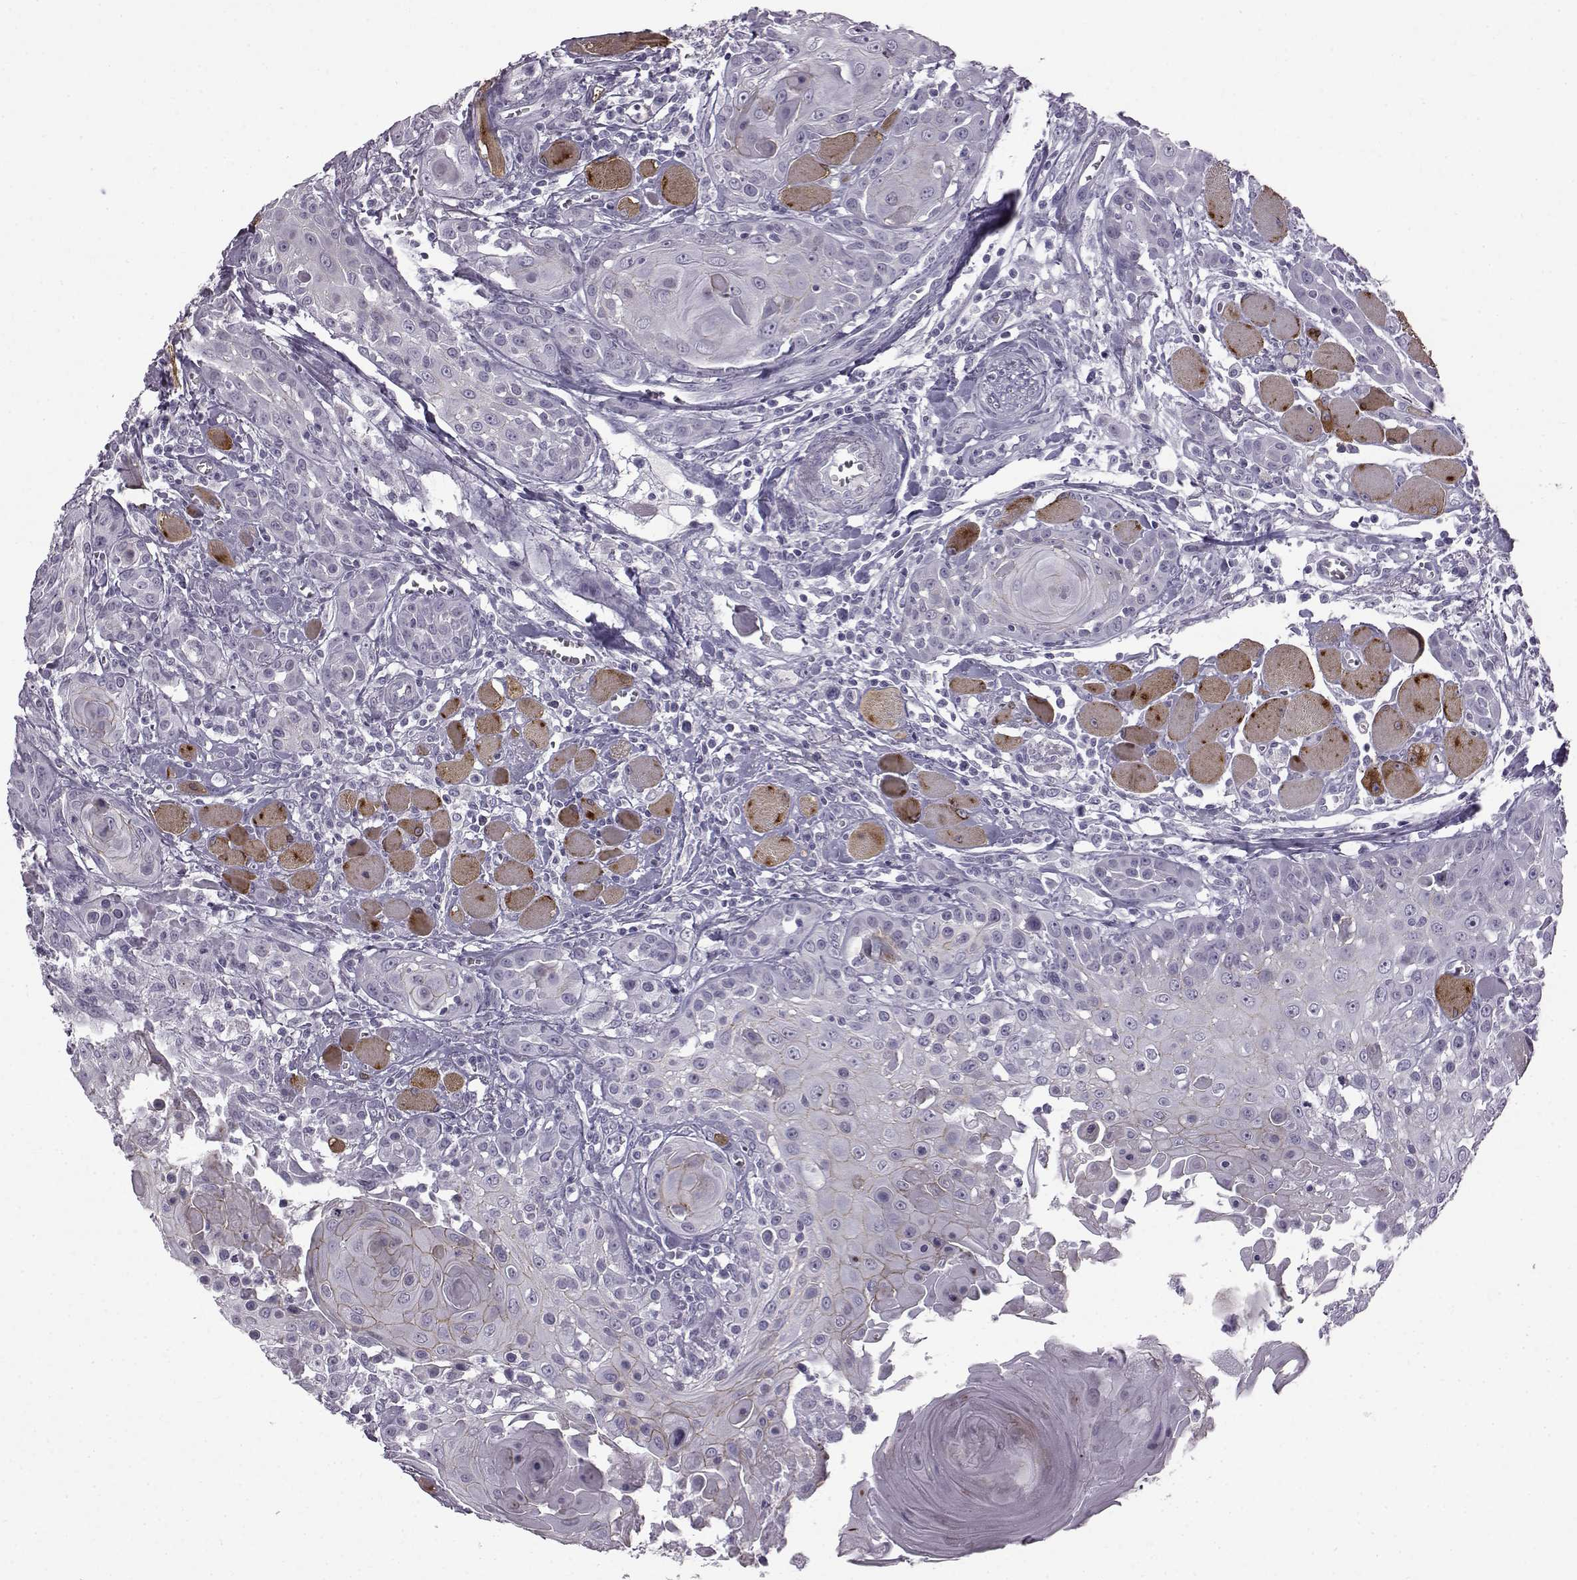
{"staining": {"intensity": "weak", "quantity": "<25%", "location": "cytoplasmic/membranous"}, "tissue": "head and neck cancer", "cell_type": "Tumor cells", "image_type": "cancer", "snomed": [{"axis": "morphology", "description": "Squamous cell carcinoma, NOS"}, {"axis": "topography", "description": "Head-Neck"}], "caption": "Tumor cells are negative for protein expression in human head and neck squamous cell carcinoma.", "gene": "SLC28A2", "patient": {"sex": "female", "age": 80}}